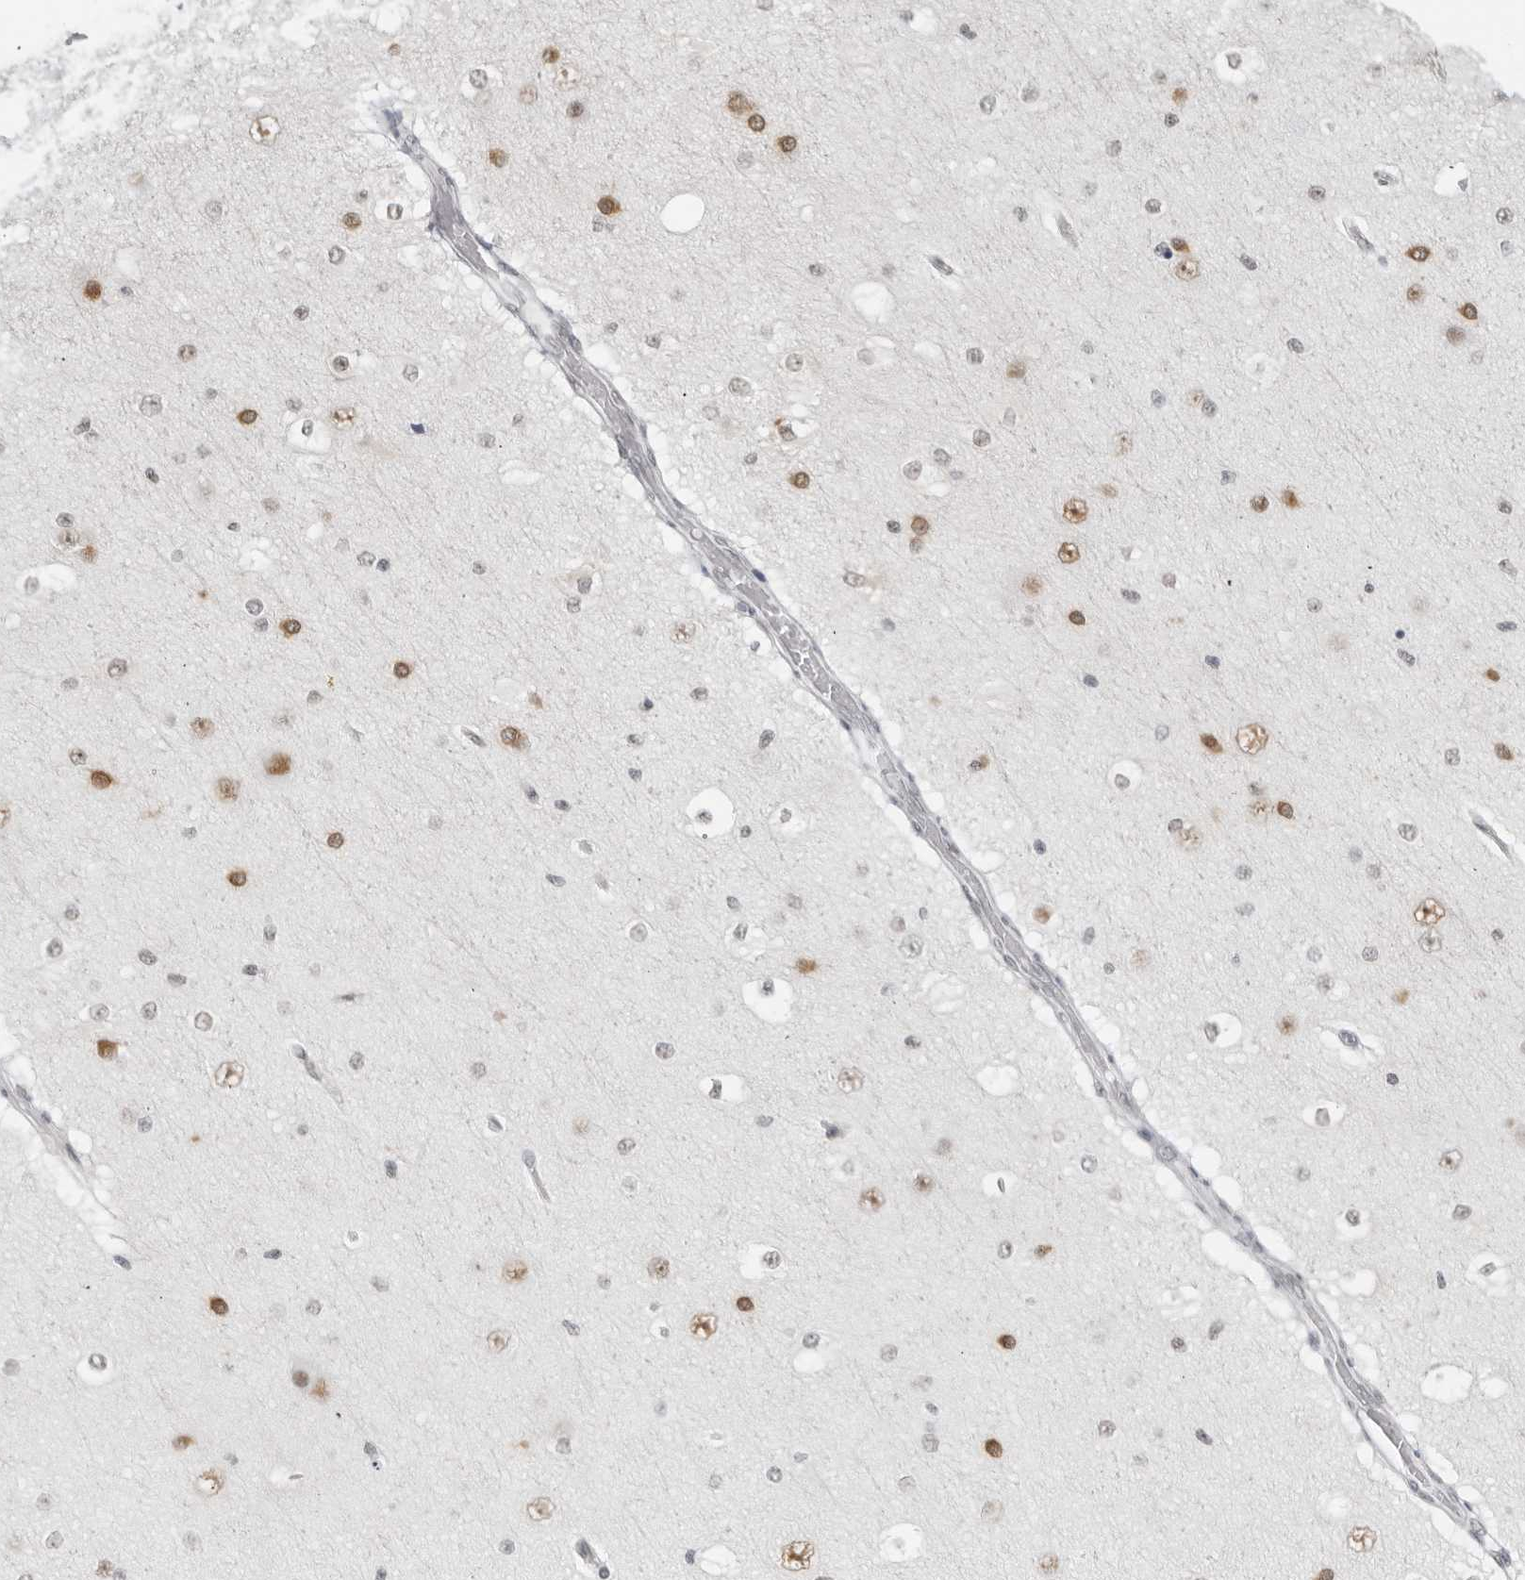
{"staining": {"intensity": "negative", "quantity": "none", "location": "none"}, "tissue": "cerebral cortex", "cell_type": "Endothelial cells", "image_type": "normal", "snomed": [{"axis": "morphology", "description": "Normal tissue, NOS"}, {"axis": "morphology", "description": "Developmental malformation"}, {"axis": "topography", "description": "Cerebral cortex"}], "caption": "High power microscopy photomicrograph of an immunohistochemistry micrograph of normal cerebral cortex, revealing no significant staining in endothelial cells. The staining is performed using DAB (3,3'-diaminobenzidine) brown chromogen with nuclei counter-stained in using hematoxylin.", "gene": "FOXK2", "patient": {"sex": "female", "age": 30}}